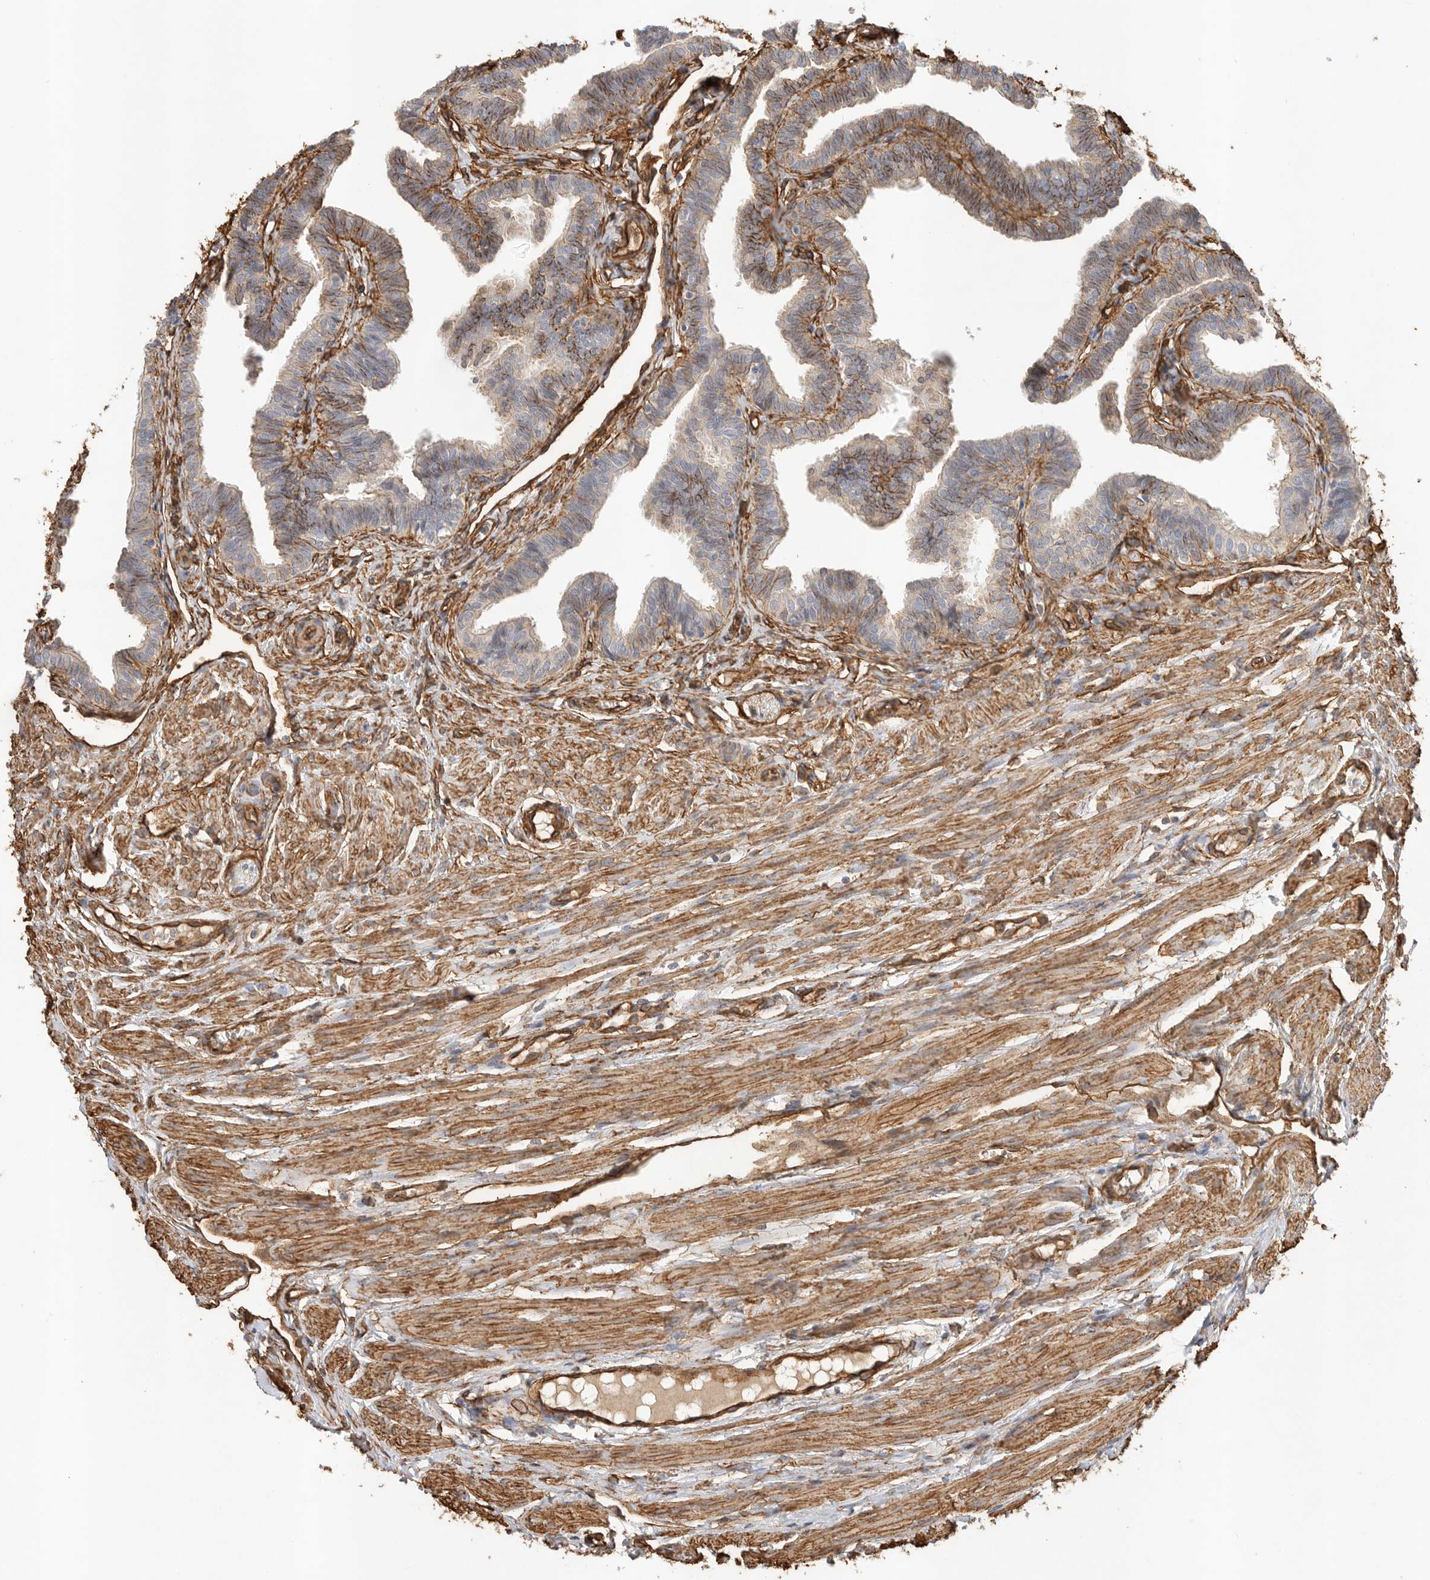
{"staining": {"intensity": "moderate", "quantity": "25%-75%", "location": "cytoplasmic/membranous"}, "tissue": "fallopian tube", "cell_type": "Glandular cells", "image_type": "normal", "snomed": [{"axis": "morphology", "description": "Normal tissue, NOS"}, {"axis": "topography", "description": "Fallopian tube"}, {"axis": "topography", "description": "Ovary"}], "caption": "A photomicrograph showing moderate cytoplasmic/membranous staining in approximately 25%-75% of glandular cells in benign fallopian tube, as visualized by brown immunohistochemical staining.", "gene": "JMJD4", "patient": {"sex": "female", "age": 23}}